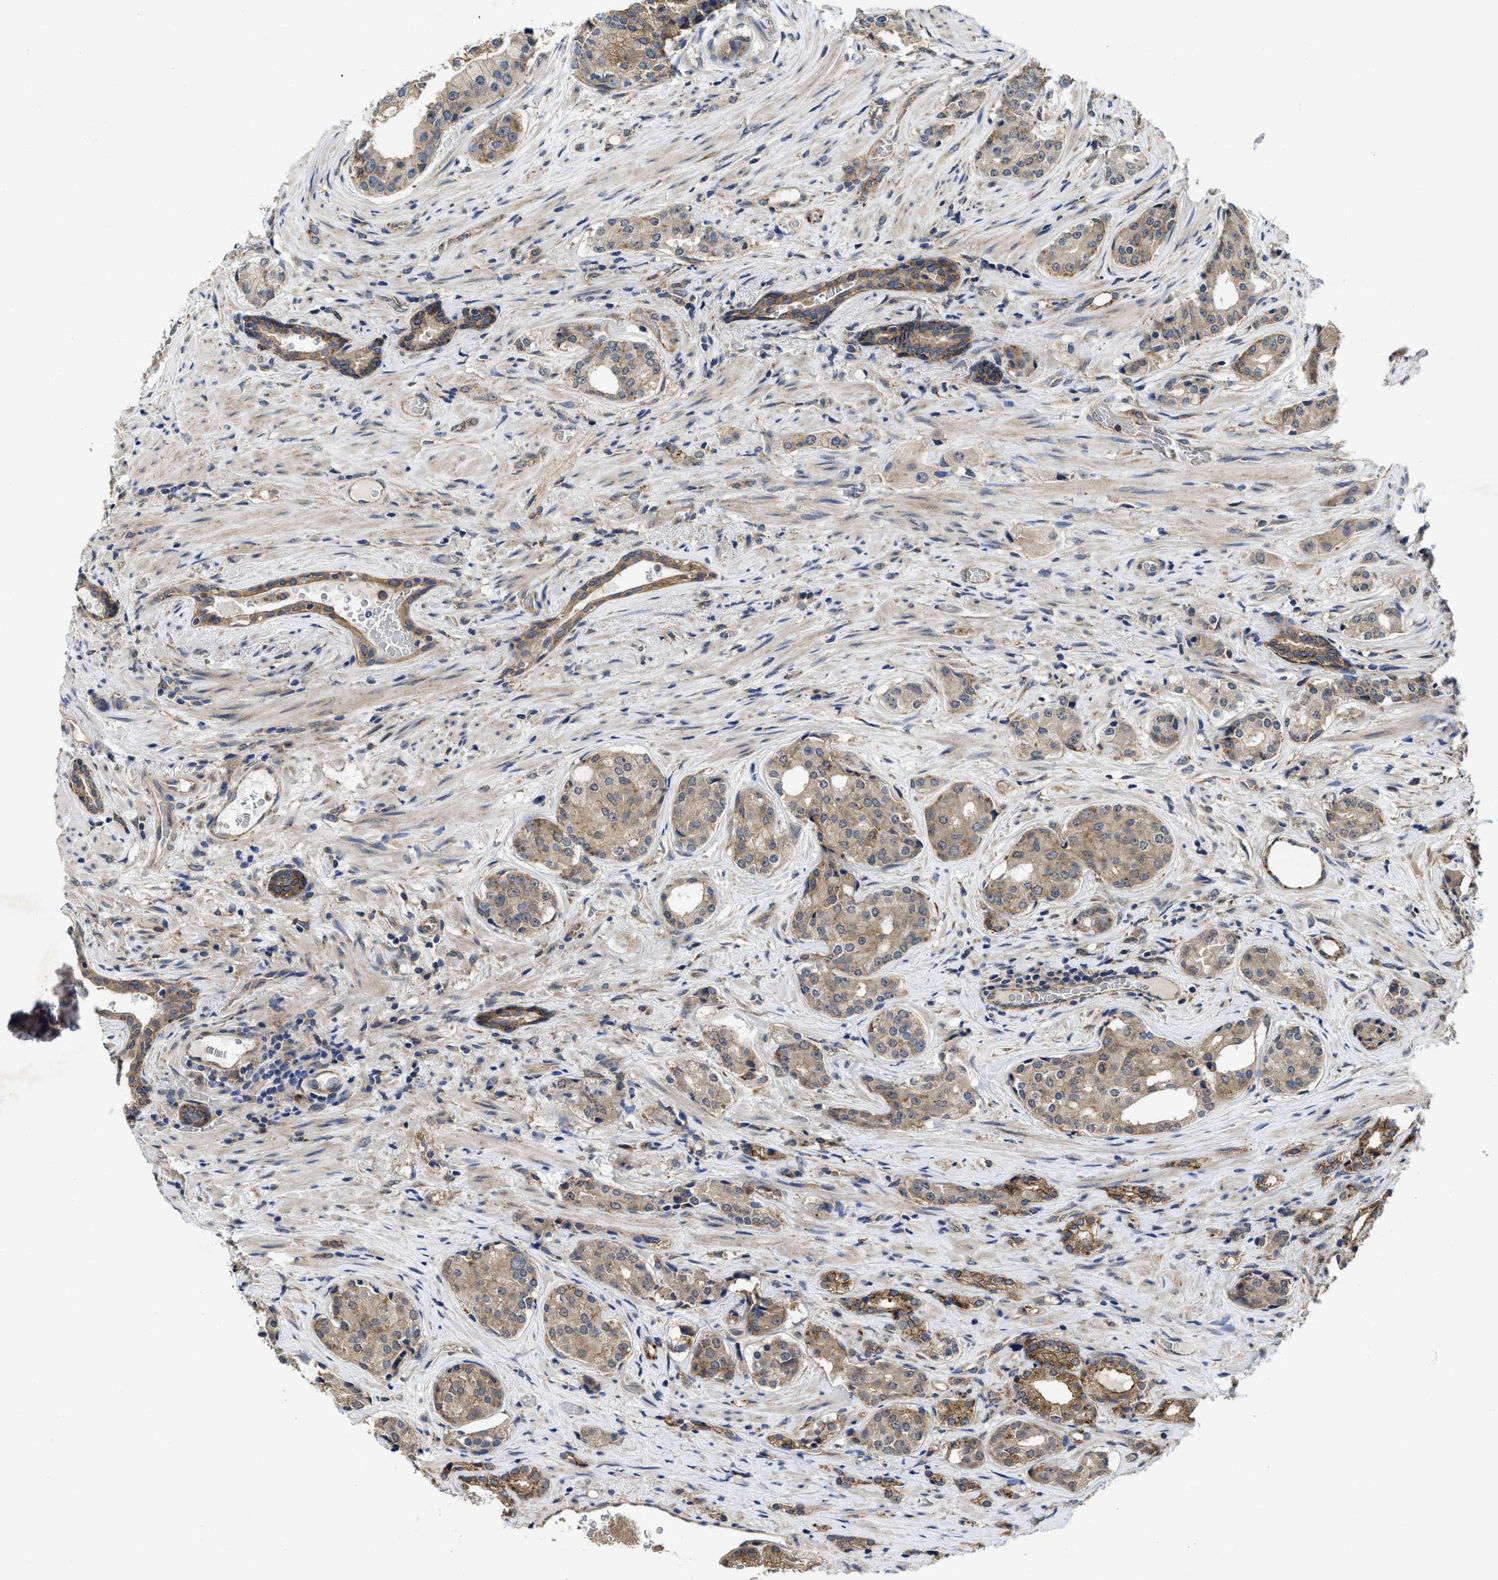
{"staining": {"intensity": "weak", "quantity": ">75%", "location": "cytoplasmic/membranous"}, "tissue": "prostate cancer", "cell_type": "Tumor cells", "image_type": "cancer", "snomed": [{"axis": "morphology", "description": "Adenocarcinoma, High grade"}, {"axis": "topography", "description": "Prostate"}], "caption": "A micrograph of prostate adenocarcinoma (high-grade) stained for a protein displays weak cytoplasmic/membranous brown staining in tumor cells.", "gene": "PKD2", "patient": {"sex": "male", "age": 71}}